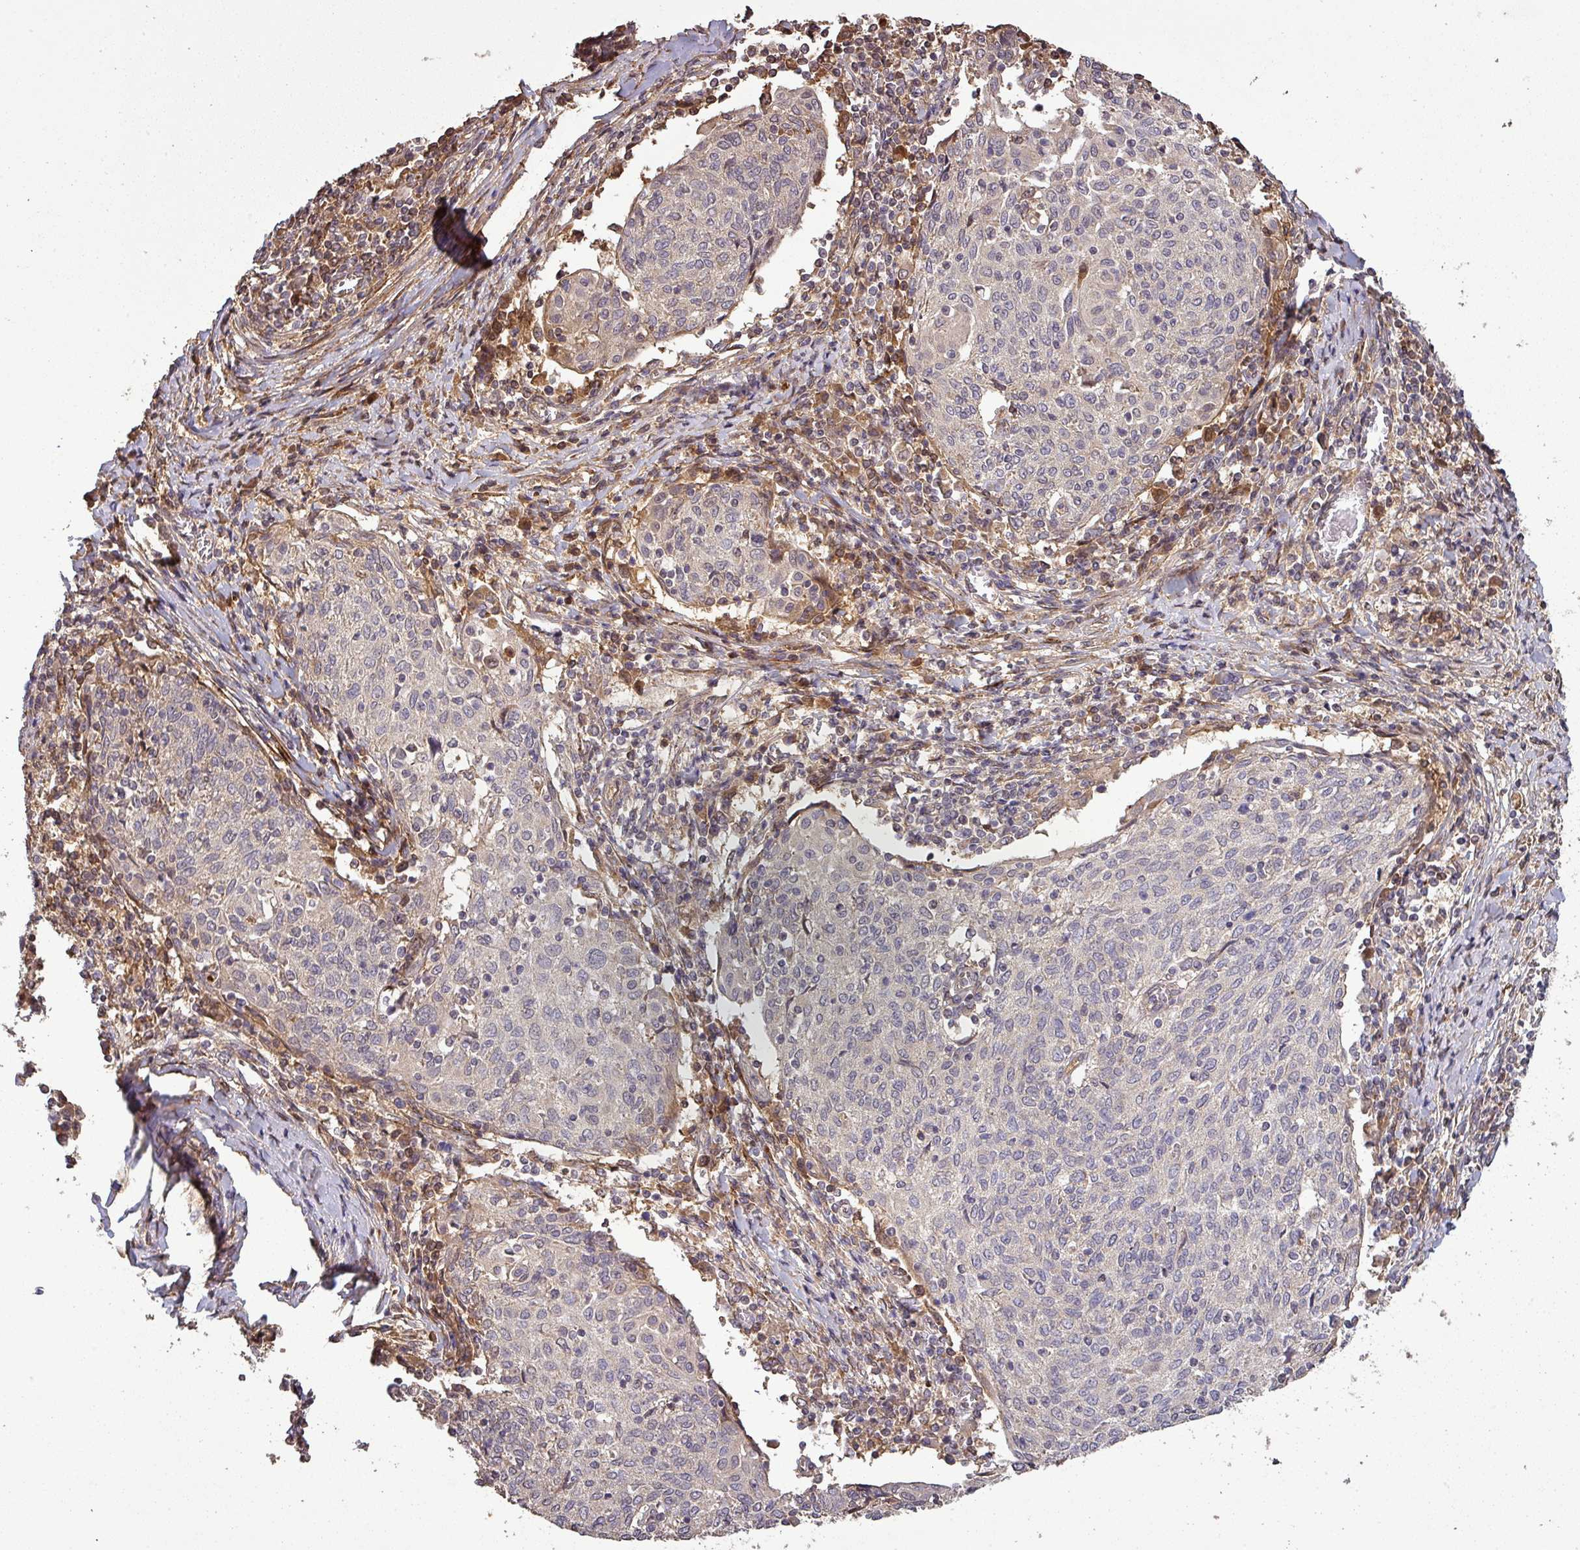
{"staining": {"intensity": "weak", "quantity": "<25%", "location": "cytoplasmic/membranous"}, "tissue": "cervical cancer", "cell_type": "Tumor cells", "image_type": "cancer", "snomed": [{"axis": "morphology", "description": "Squamous cell carcinoma, NOS"}, {"axis": "topography", "description": "Cervix"}], "caption": "IHC micrograph of neoplastic tissue: cervical cancer (squamous cell carcinoma) stained with DAB (3,3'-diaminobenzidine) reveals no significant protein positivity in tumor cells.", "gene": "ISLR", "patient": {"sex": "female", "age": 52}}